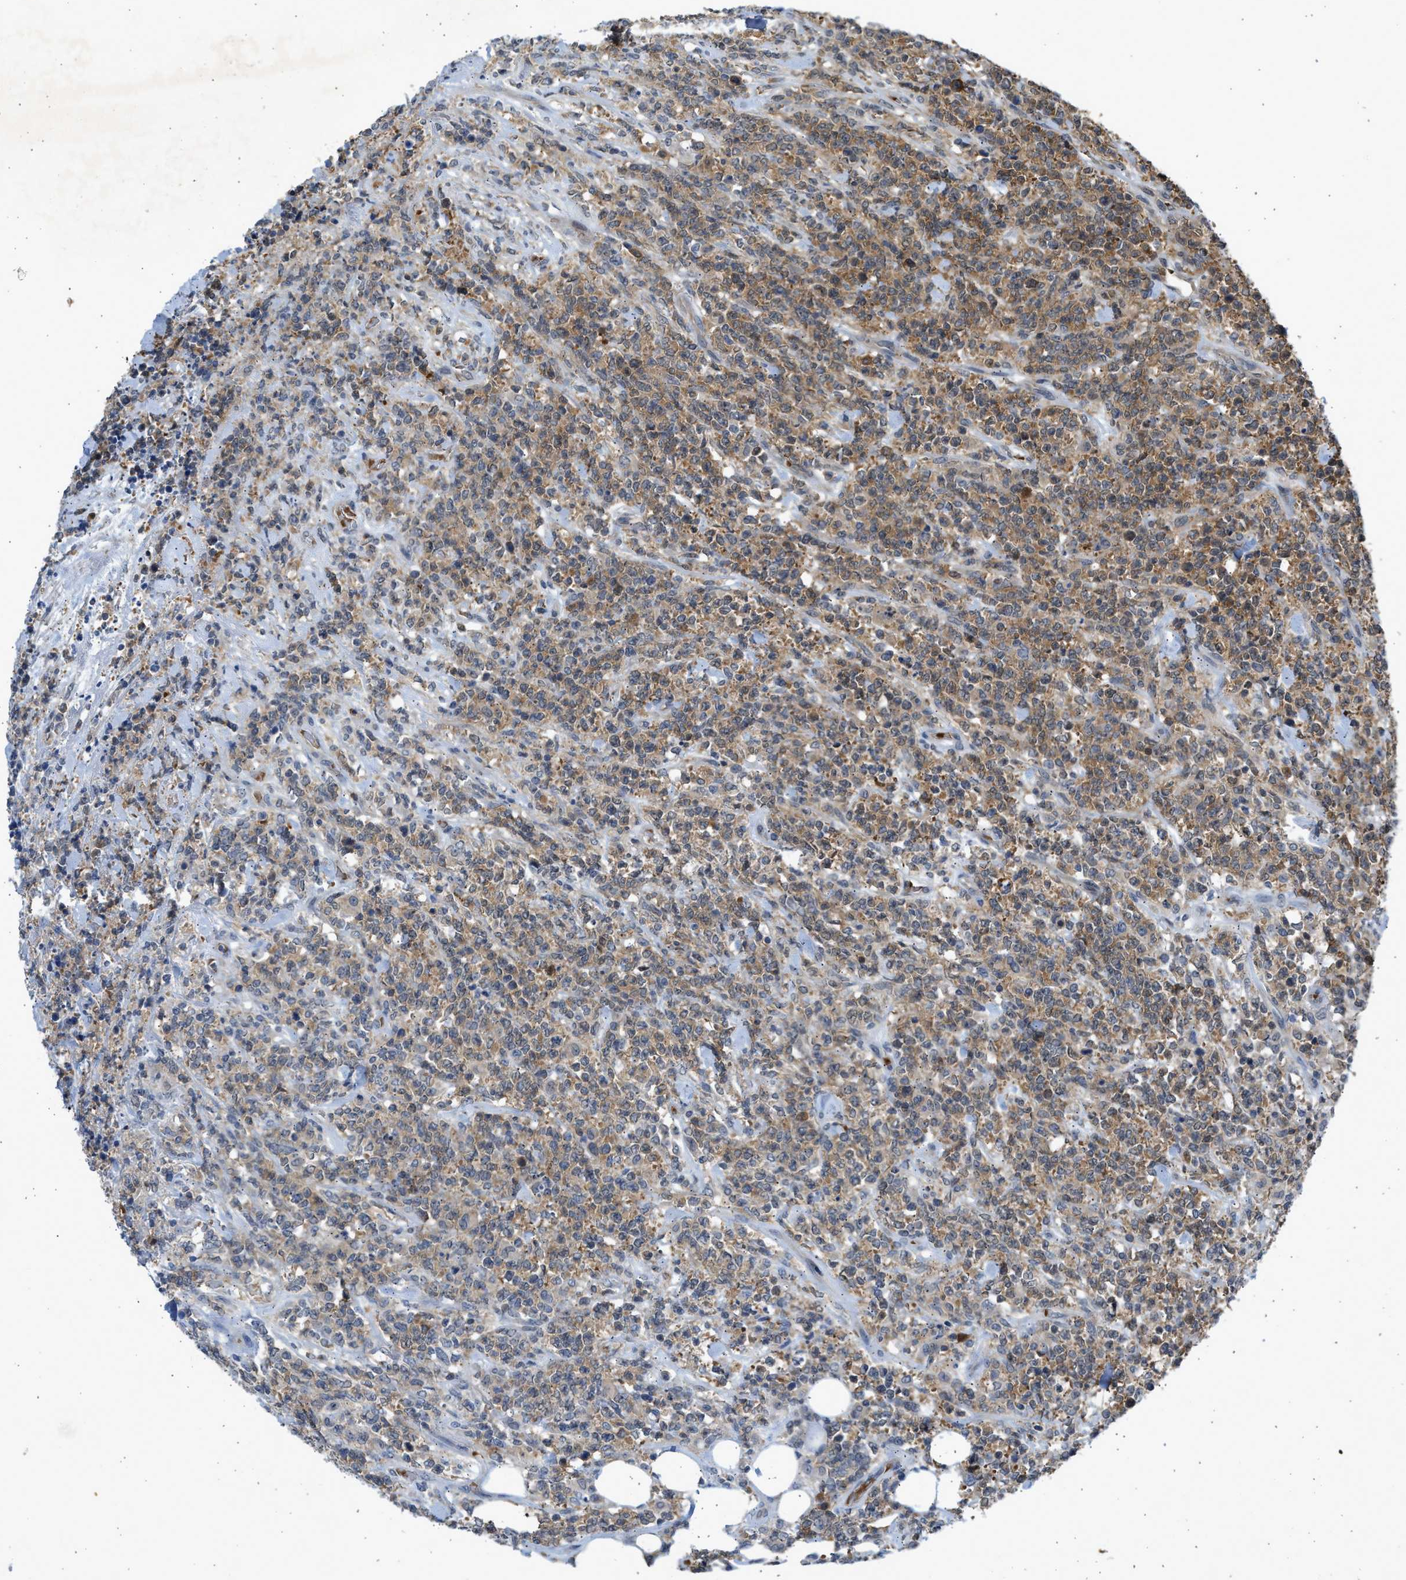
{"staining": {"intensity": "moderate", "quantity": ">75%", "location": "cytoplasmic/membranous"}, "tissue": "lymphoma", "cell_type": "Tumor cells", "image_type": "cancer", "snomed": [{"axis": "morphology", "description": "Malignant lymphoma, non-Hodgkin's type, High grade"}, {"axis": "topography", "description": "Soft tissue"}], "caption": "This histopathology image shows lymphoma stained with immunohistochemistry to label a protein in brown. The cytoplasmic/membranous of tumor cells show moderate positivity for the protein. Nuclei are counter-stained blue.", "gene": "MAPK7", "patient": {"sex": "male", "age": 18}}